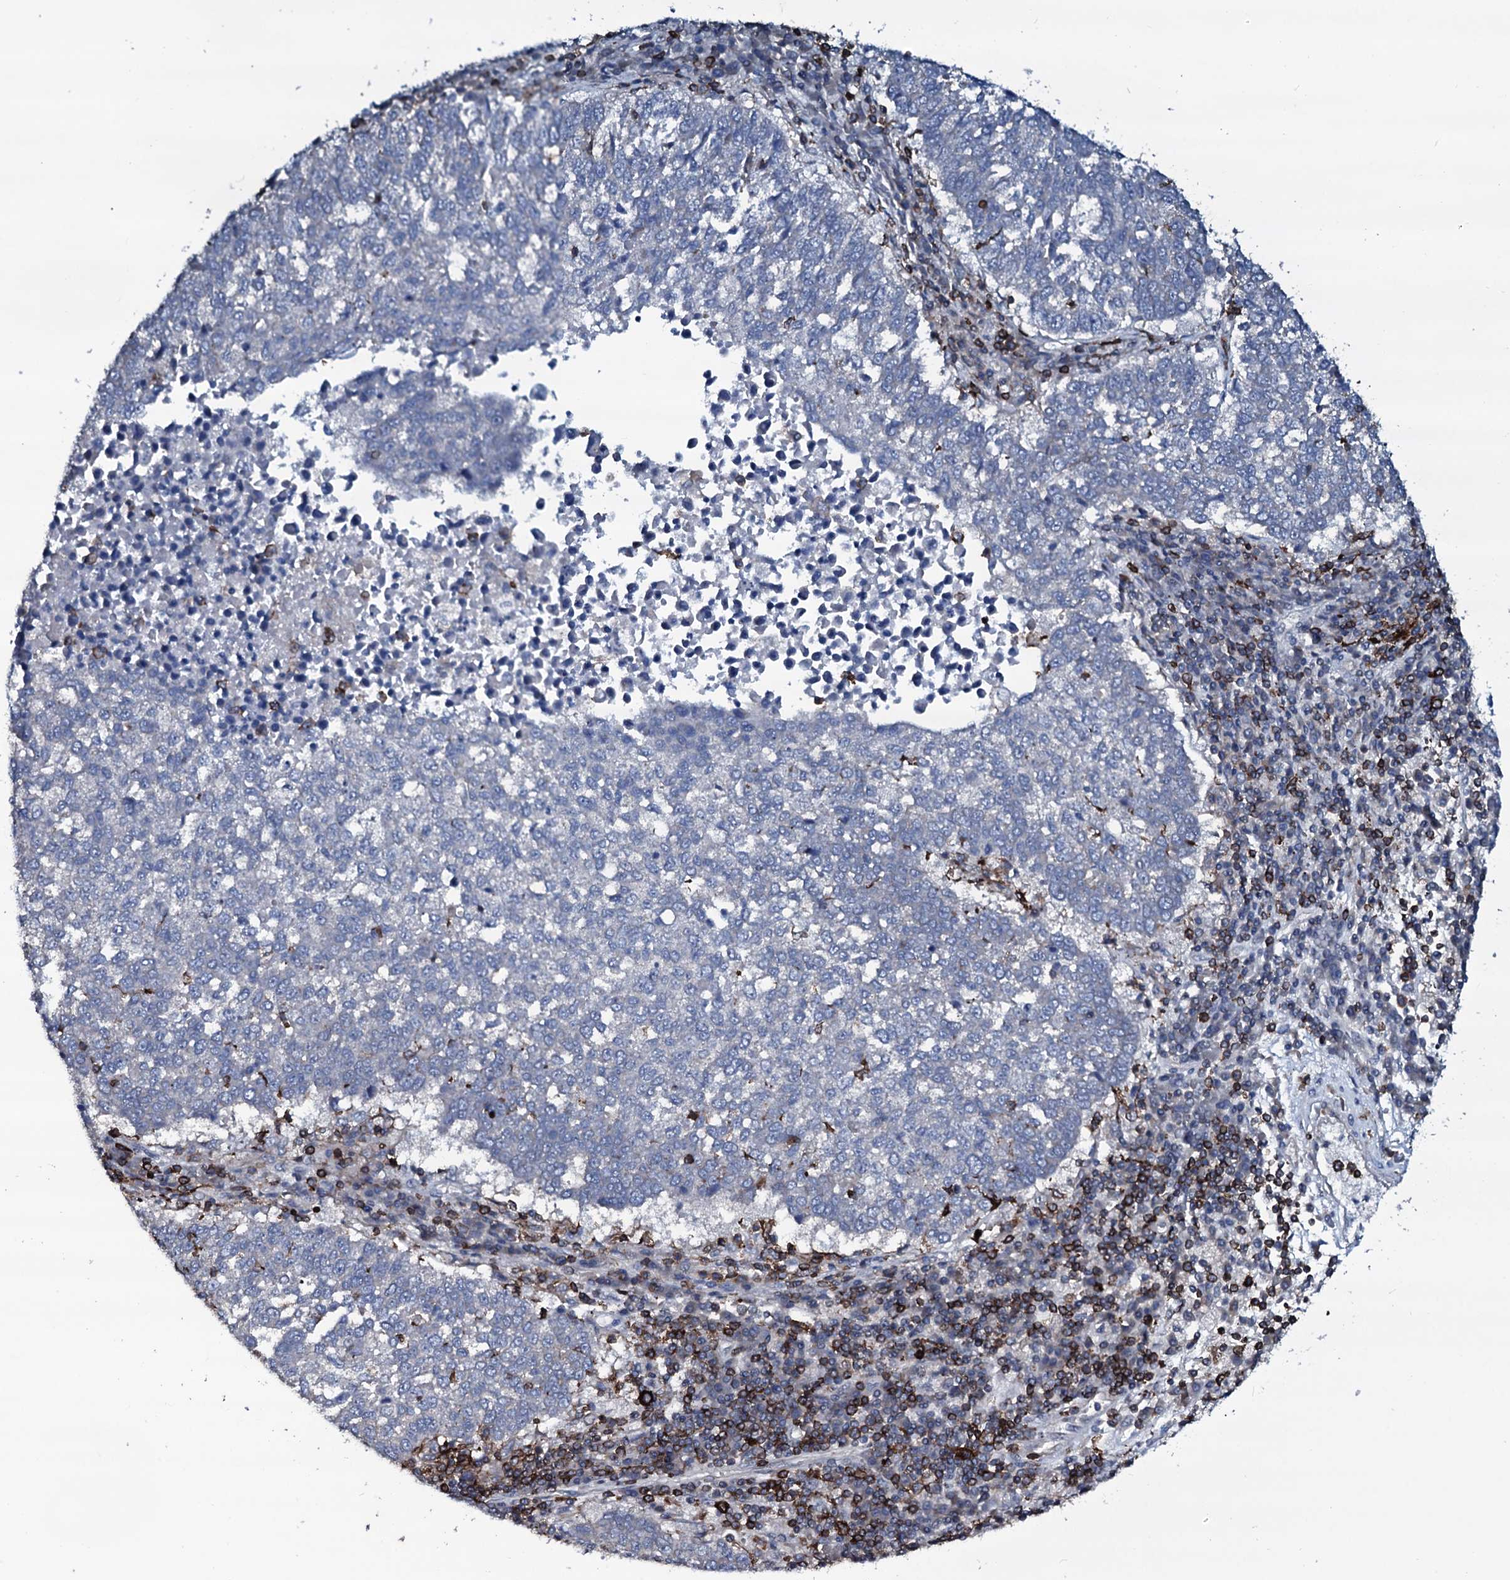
{"staining": {"intensity": "negative", "quantity": "none", "location": "none"}, "tissue": "lung cancer", "cell_type": "Tumor cells", "image_type": "cancer", "snomed": [{"axis": "morphology", "description": "Squamous cell carcinoma, NOS"}, {"axis": "topography", "description": "Lung"}], "caption": "A high-resolution micrograph shows immunohistochemistry staining of lung cancer, which reveals no significant staining in tumor cells.", "gene": "OGFOD2", "patient": {"sex": "male", "age": 73}}